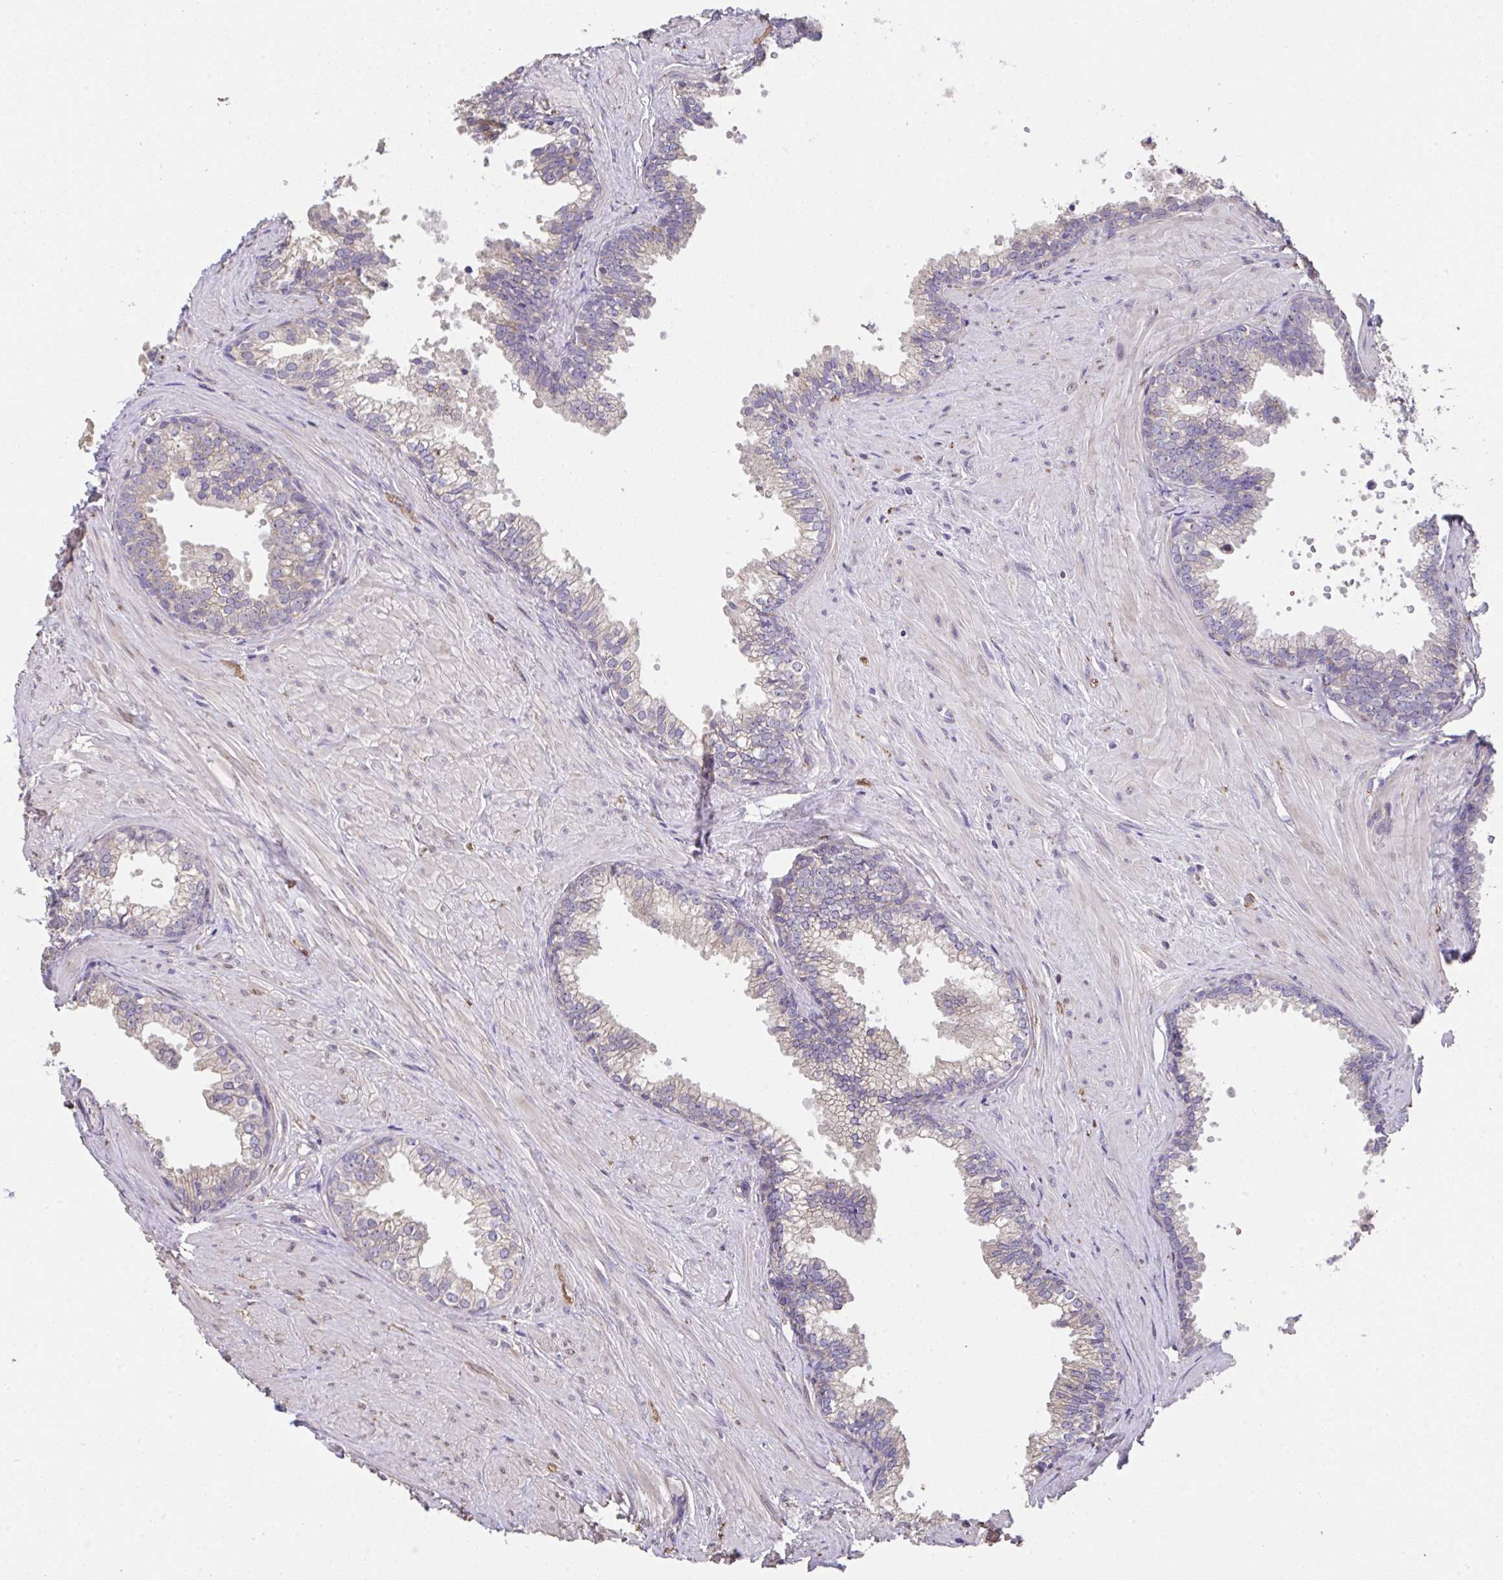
{"staining": {"intensity": "negative", "quantity": "none", "location": "none"}, "tissue": "prostate", "cell_type": "Glandular cells", "image_type": "normal", "snomed": [{"axis": "morphology", "description": "Normal tissue, NOS"}, {"axis": "topography", "description": "Prostate"}, {"axis": "topography", "description": "Peripheral nerve tissue"}], "caption": "High power microscopy histopathology image of an IHC histopathology image of normal prostate, revealing no significant expression in glandular cells.", "gene": "RUNDC3B", "patient": {"sex": "male", "age": 55}}